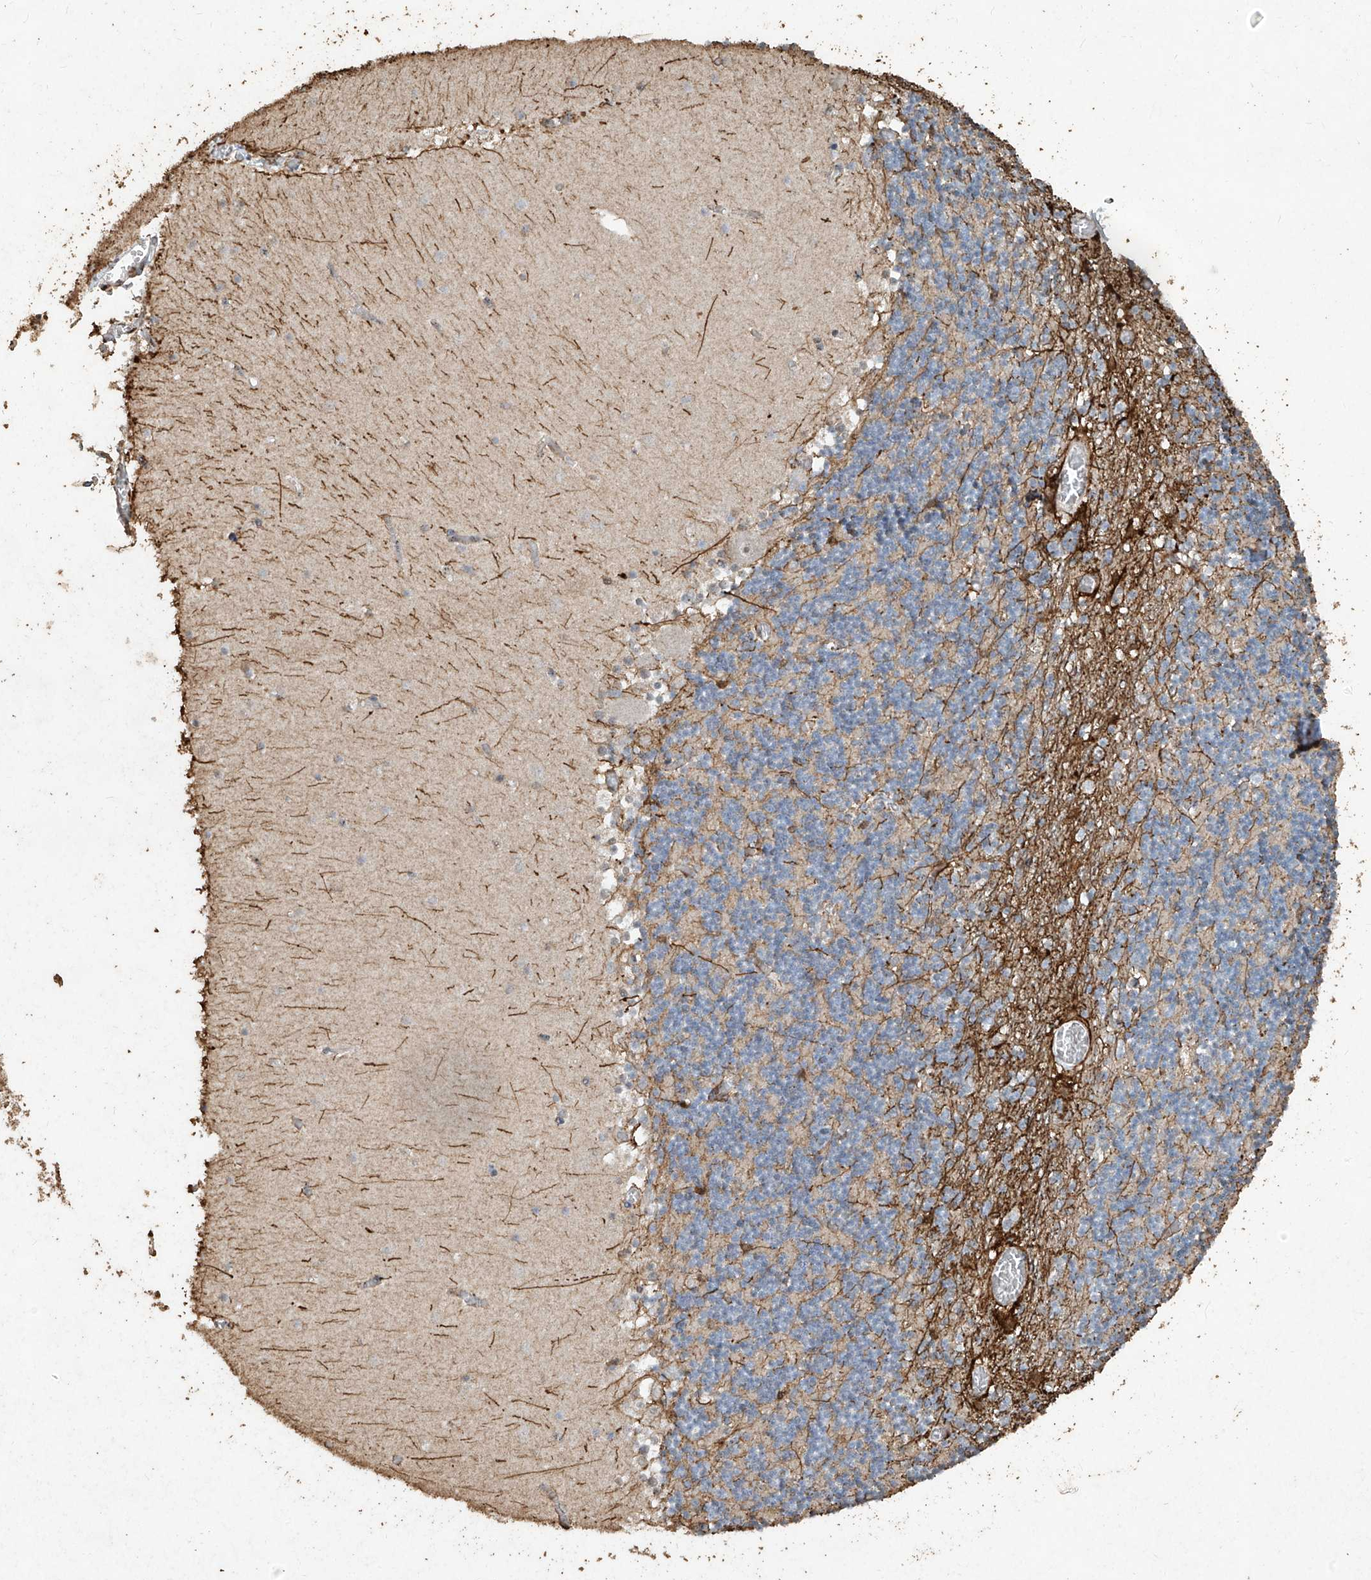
{"staining": {"intensity": "strong", "quantity": "<25%", "location": "cytoplasmic/membranous"}, "tissue": "cerebellum", "cell_type": "Cells in granular layer", "image_type": "normal", "snomed": [{"axis": "morphology", "description": "Normal tissue, NOS"}, {"axis": "topography", "description": "Cerebellum"}], "caption": "IHC photomicrograph of benign cerebellum: cerebellum stained using immunohistochemistry reveals medium levels of strong protein expression localized specifically in the cytoplasmic/membranous of cells in granular layer, appearing as a cytoplasmic/membranous brown color.", "gene": "ERBB3", "patient": {"sex": "female", "age": 28}}